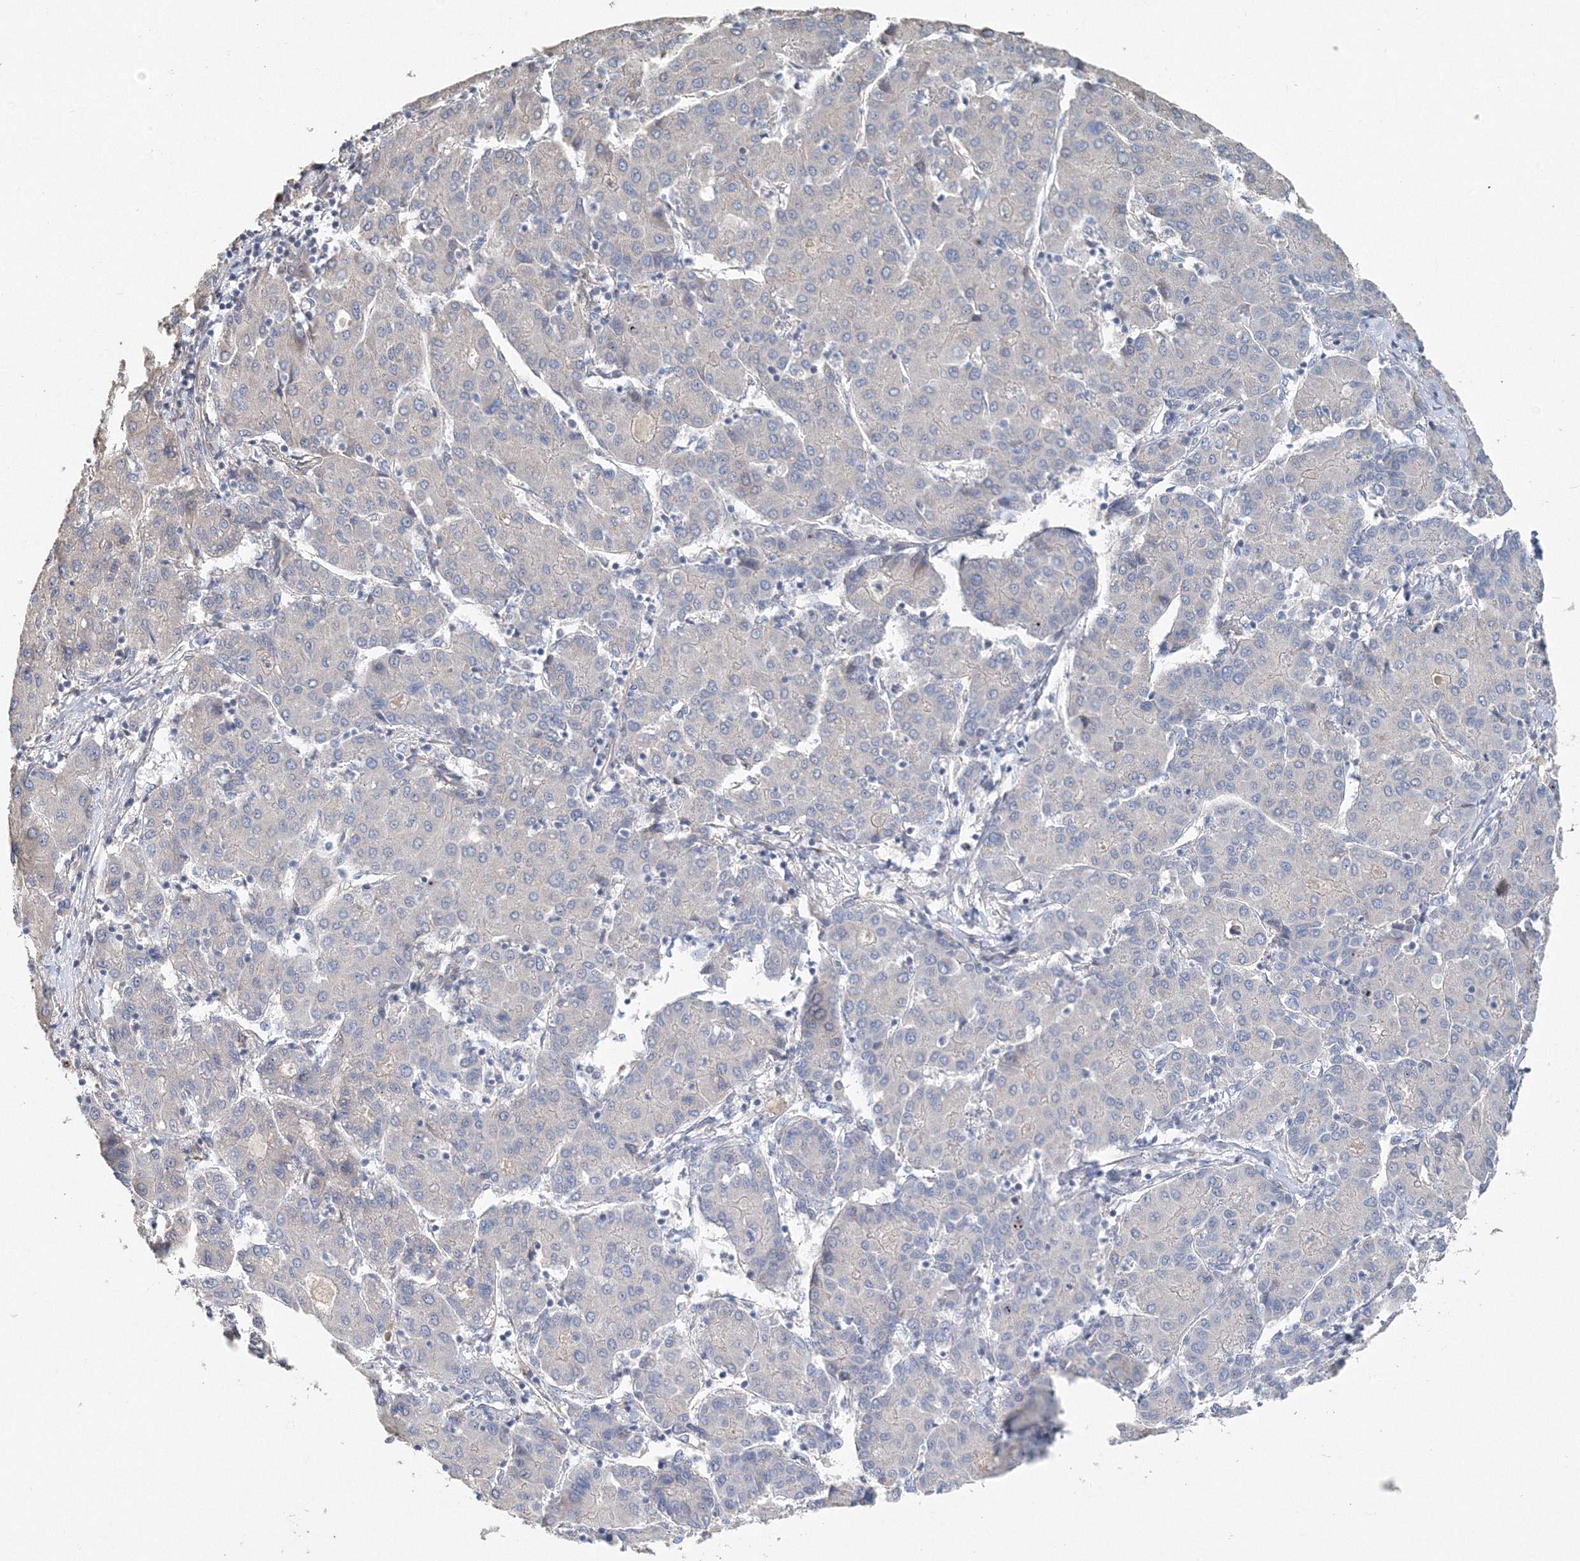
{"staining": {"intensity": "negative", "quantity": "none", "location": "none"}, "tissue": "liver cancer", "cell_type": "Tumor cells", "image_type": "cancer", "snomed": [{"axis": "morphology", "description": "Carcinoma, Hepatocellular, NOS"}, {"axis": "topography", "description": "Liver"}], "caption": "Immunohistochemistry of human liver hepatocellular carcinoma shows no expression in tumor cells. The staining was performed using DAB to visualize the protein expression in brown, while the nuclei were stained in blue with hematoxylin (Magnification: 20x).", "gene": "NALF2", "patient": {"sex": "male", "age": 65}}